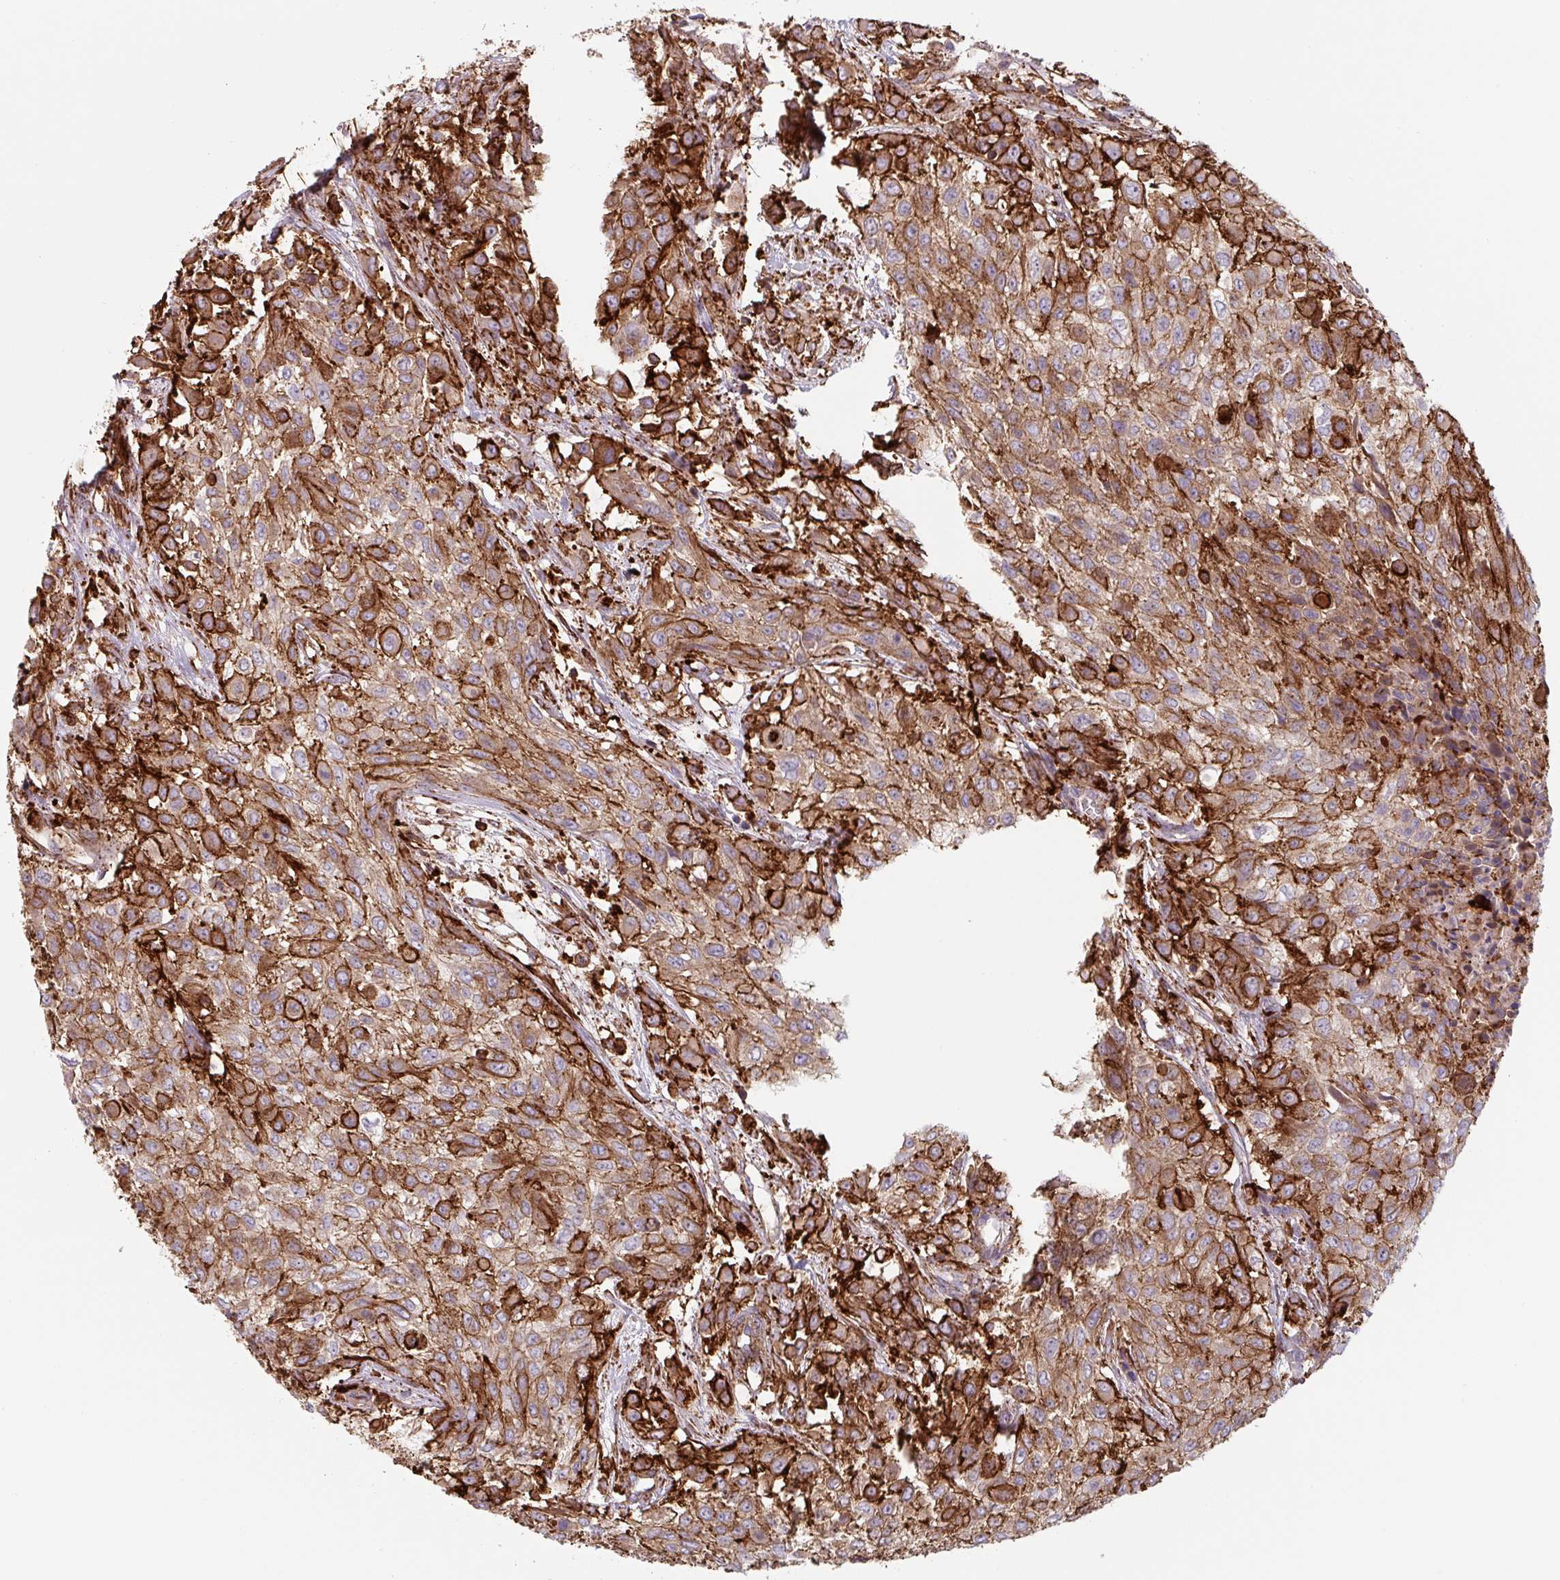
{"staining": {"intensity": "strong", "quantity": ">75%", "location": "cytoplasmic/membranous"}, "tissue": "urothelial cancer", "cell_type": "Tumor cells", "image_type": "cancer", "snomed": [{"axis": "morphology", "description": "Urothelial carcinoma, High grade"}, {"axis": "topography", "description": "Urinary bladder"}], "caption": "An IHC histopathology image of tumor tissue is shown. Protein staining in brown highlights strong cytoplasmic/membranous positivity in high-grade urothelial carcinoma within tumor cells.", "gene": "DHFR2", "patient": {"sex": "male", "age": 57}}